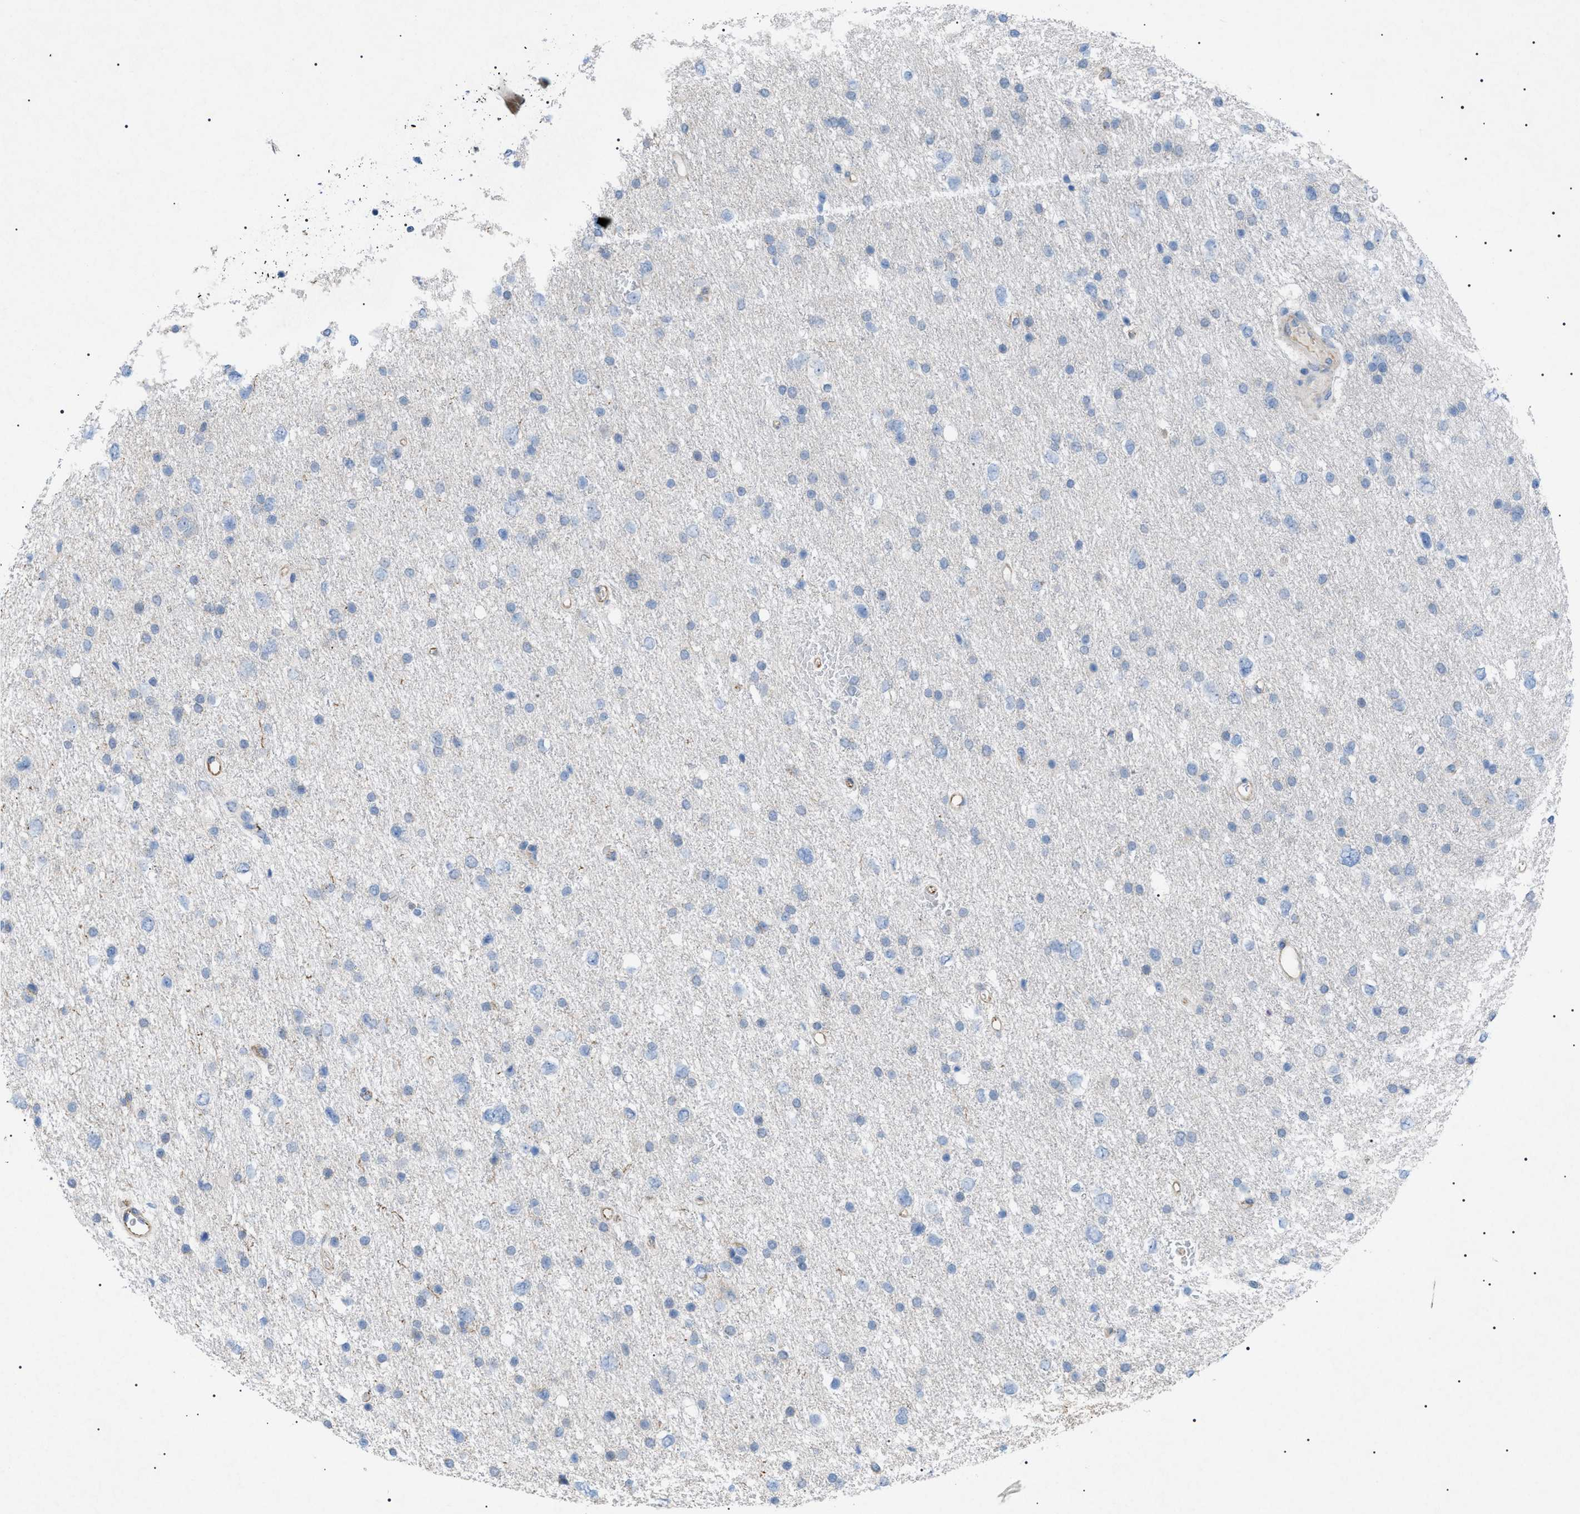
{"staining": {"intensity": "negative", "quantity": "none", "location": "none"}, "tissue": "glioma", "cell_type": "Tumor cells", "image_type": "cancer", "snomed": [{"axis": "morphology", "description": "Glioma, malignant, Low grade"}, {"axis": "topography", "description": "Brain"}], "caption": "IHC of human malignant glioma (low-grade) displays no staining in tumor cells.", "gene": "ADAMTS1", "patient": {"sex": "female", "age": 37}}